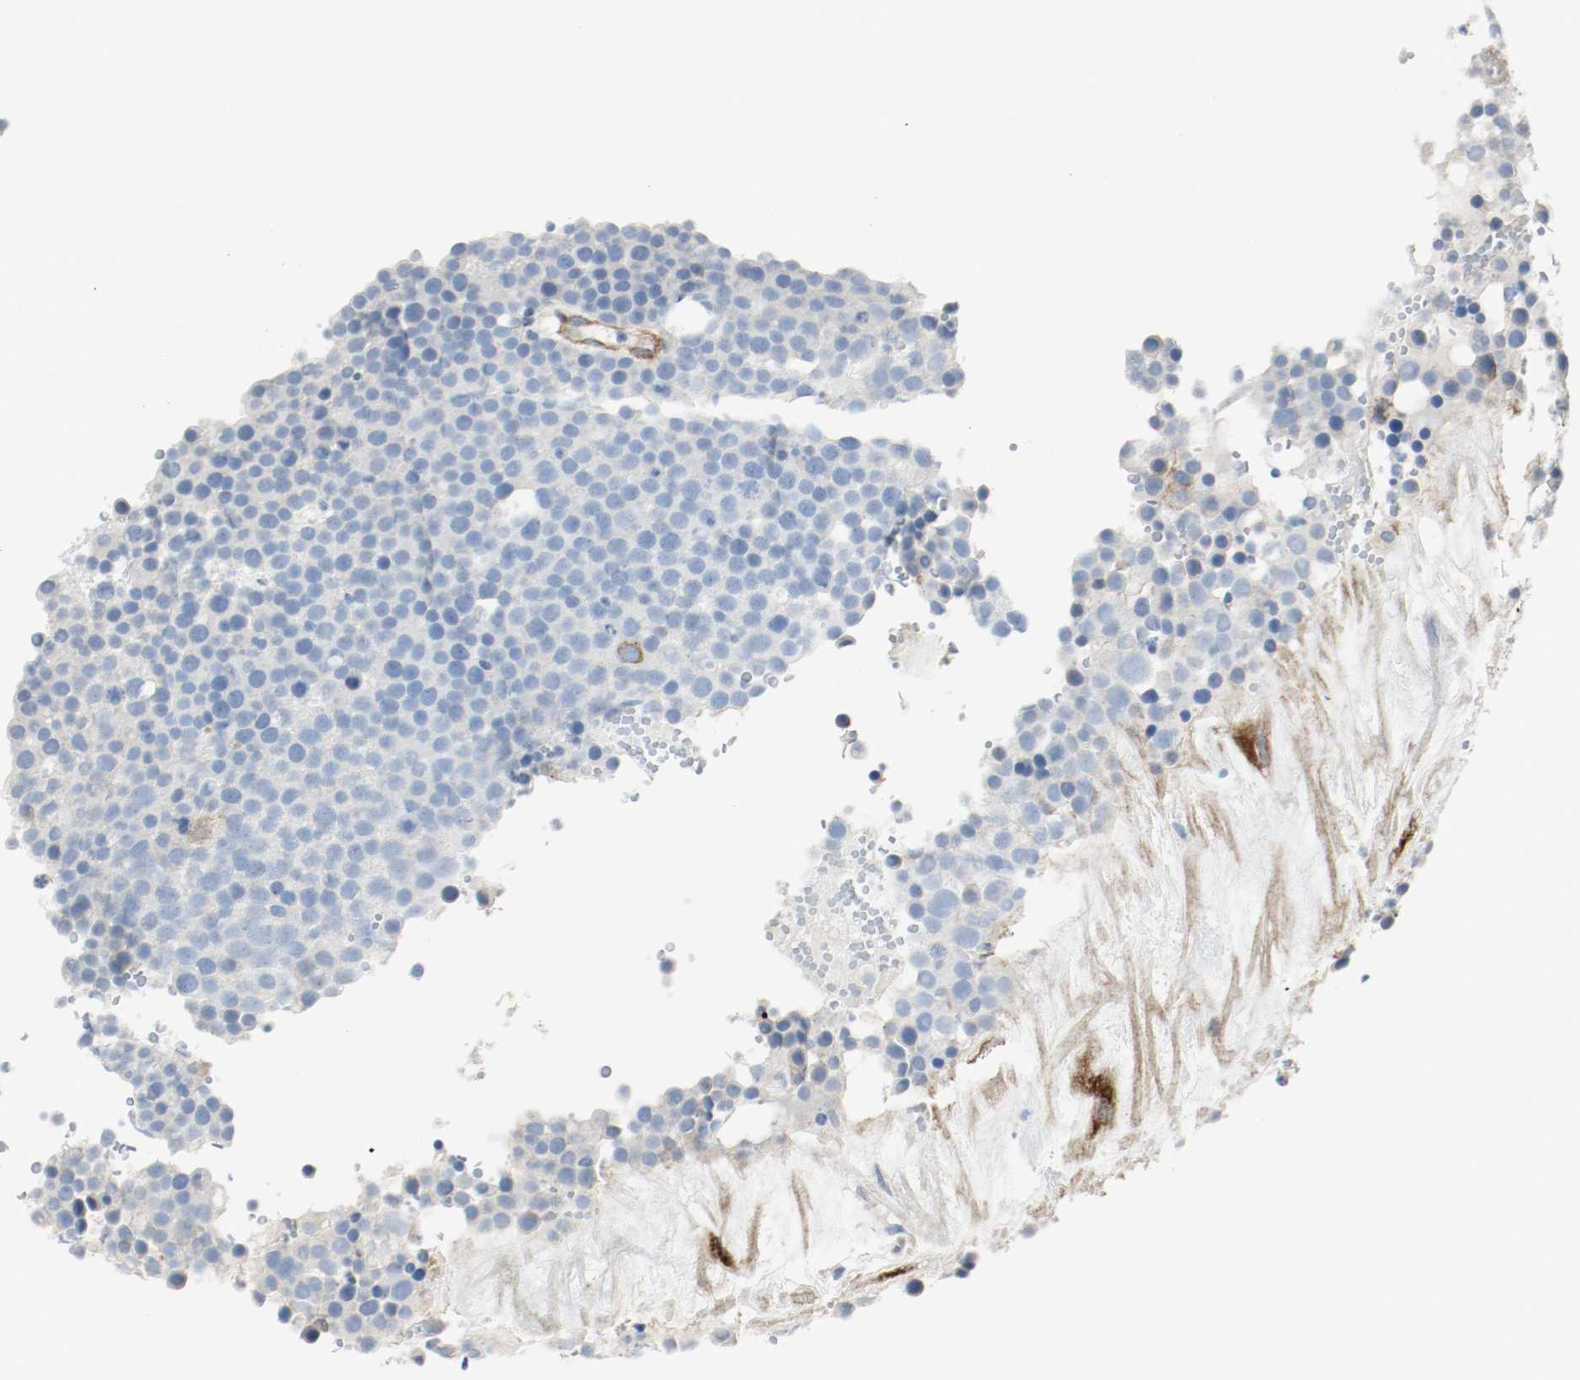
{"staining": {"intensity": "negative", "quantity": "none", "location": "none"}, "tissue": "testis cancer", "cell_type": "Tumor cells", "image_type": "cancer", "snomed": [{"axis": "morphology", "description": "Seminoma, NOS"}, {"axis": "topography", "description": "Testis"}], "caption": "Immunohistochemical staining of seminoma (testis) shows no significant positivity in tumor cells. (DAB (3,3'-diaminobenzidine) IHC with hematoxylin counter stain).", "gene": "LAMB1", "patient": {"sex": "male", "age": 71}}